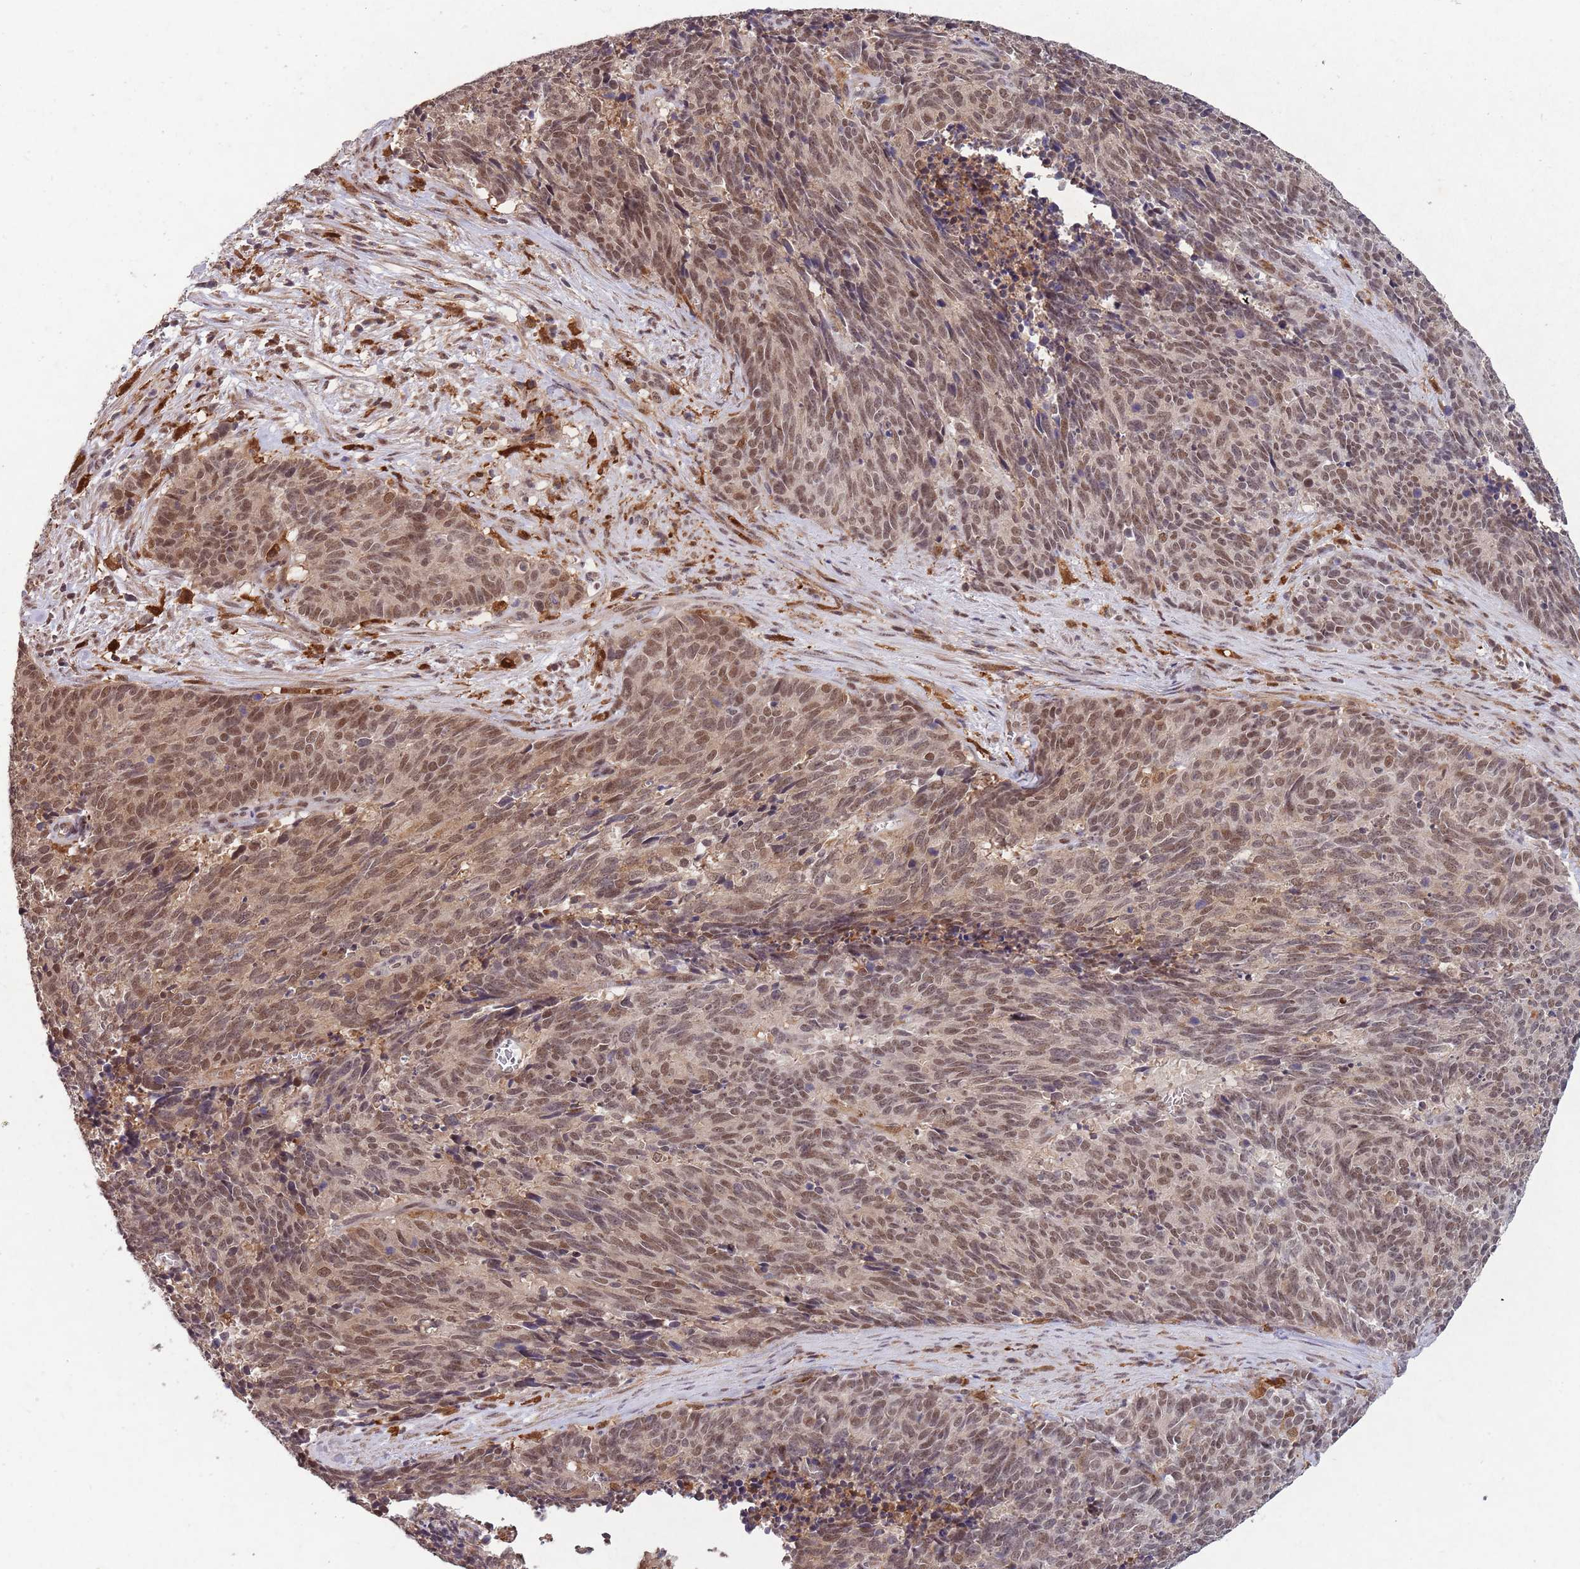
{"staining": {"intensity": "moderate", "quantity": "25%-75%", "location": "cytoplasmic/membranous,nuclear"}, "tissue": "cervical cancer", "cell_type": "Tumor cells", "image_type": "cancer", "snomed": [{"axis": "morphology", "description": "Squamous cell carcinoma, NOS"}, {"axis": "topography", "description": "Cervix"}], "caption": "Cervical squamous cell carcinoma stained for a protein reveals moderate cytoplasmic/membranous and nuclear positivity in tumor cells.", "gene": "ZNF639", "patient": {"sex": "female", "age": 29}}